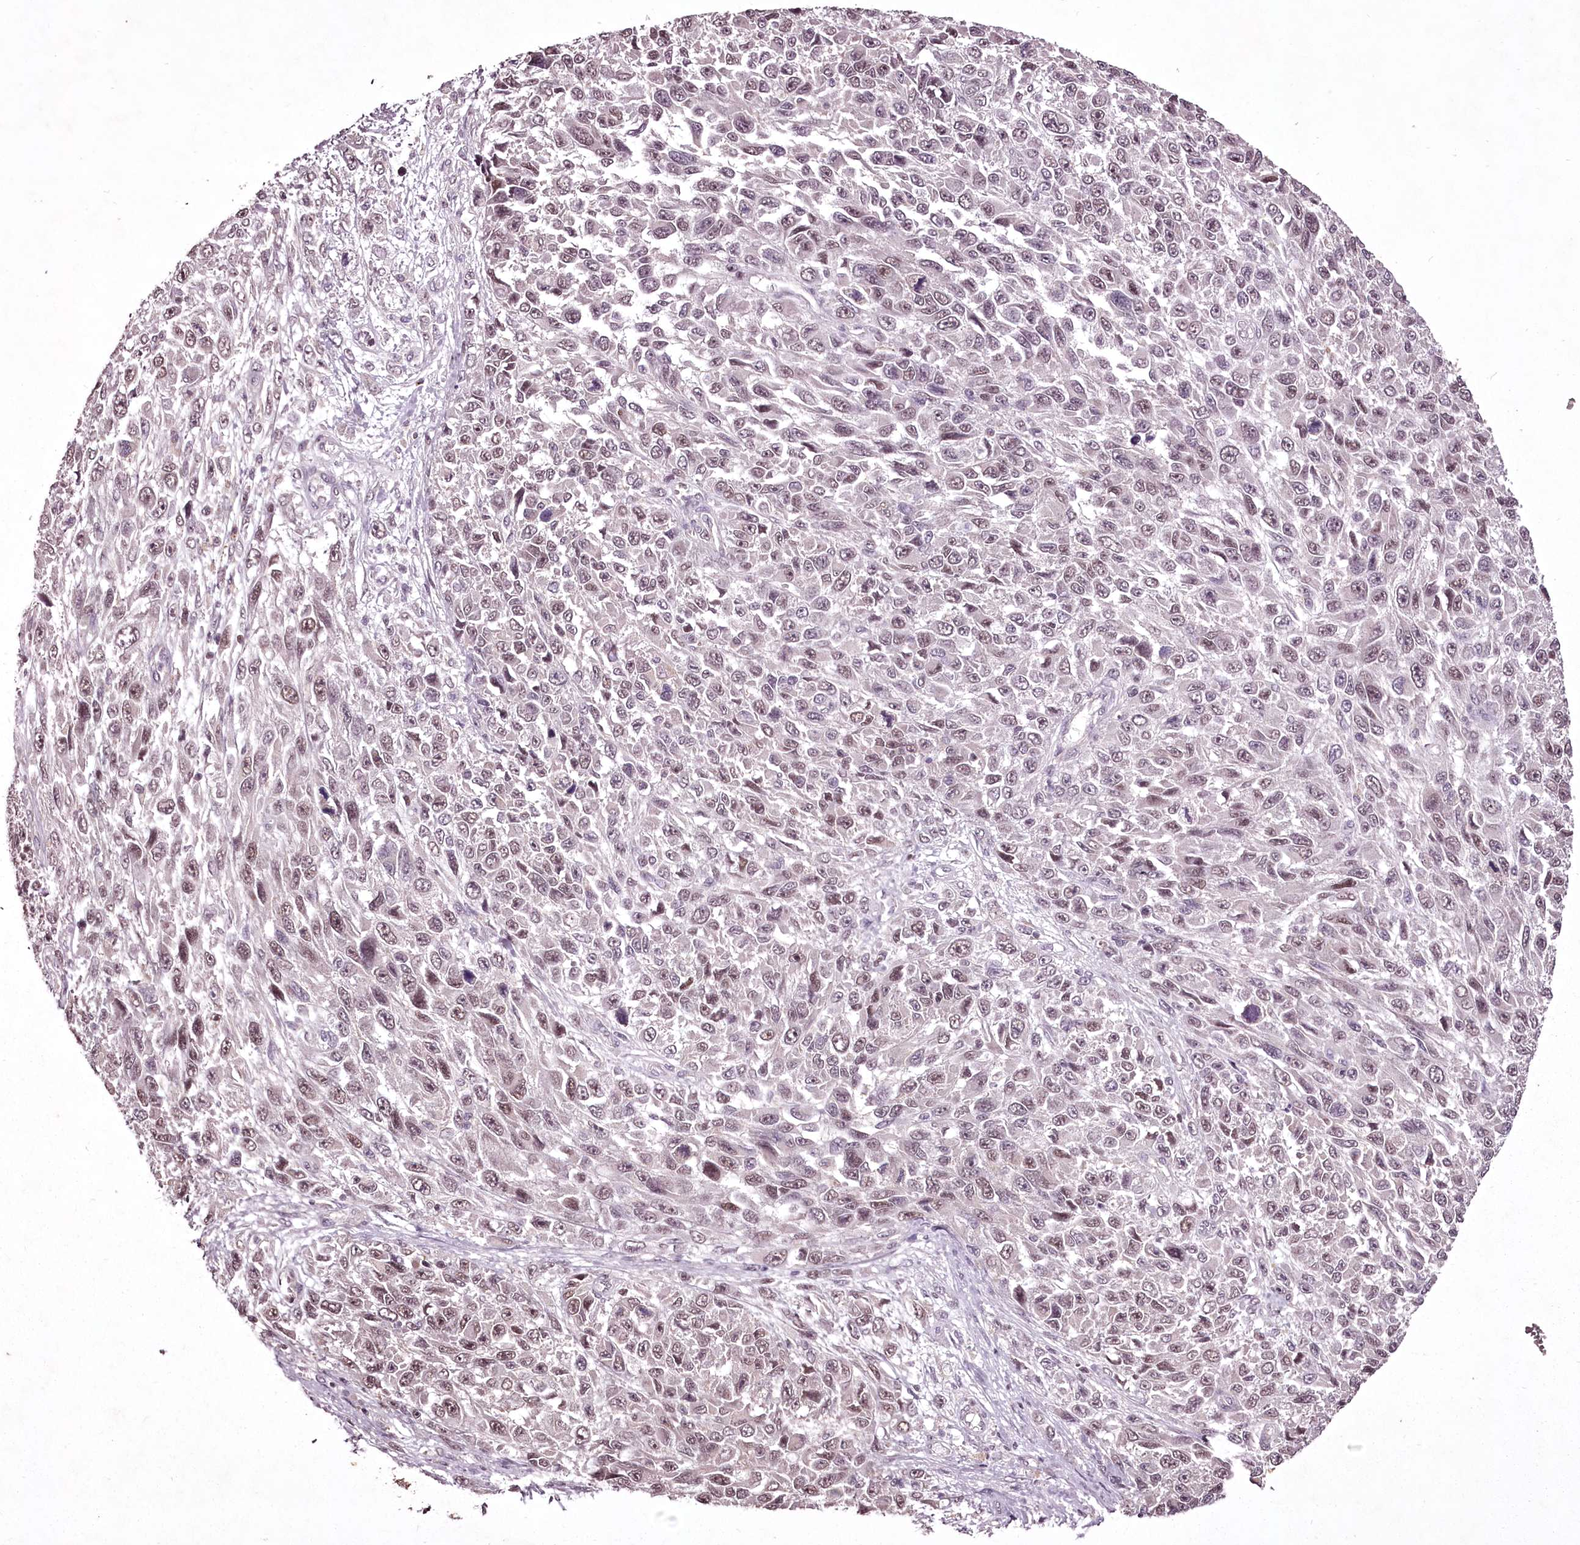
{"staining": {"intensity": "weak", "quantity": ">75%", "location": "nuclear"}, "tissue": "melanoma", "cell_type": "Tumor cells", "image_type": "cancer", "snomed": [{"axis": "morphology", "description": "Normal tissue, NOS"}, {"axis": "morphology", "description": "Malignant melanoma, NOS"}, {"axis": "topography", "description": "Skin"}], "caption": "A micrograph of human malignant melanoma stained for a protein displays weak nuclear brown staining in tumor cells.", "gene": "ADRA1D", "patient": {"sex": "female", "age": 96}}